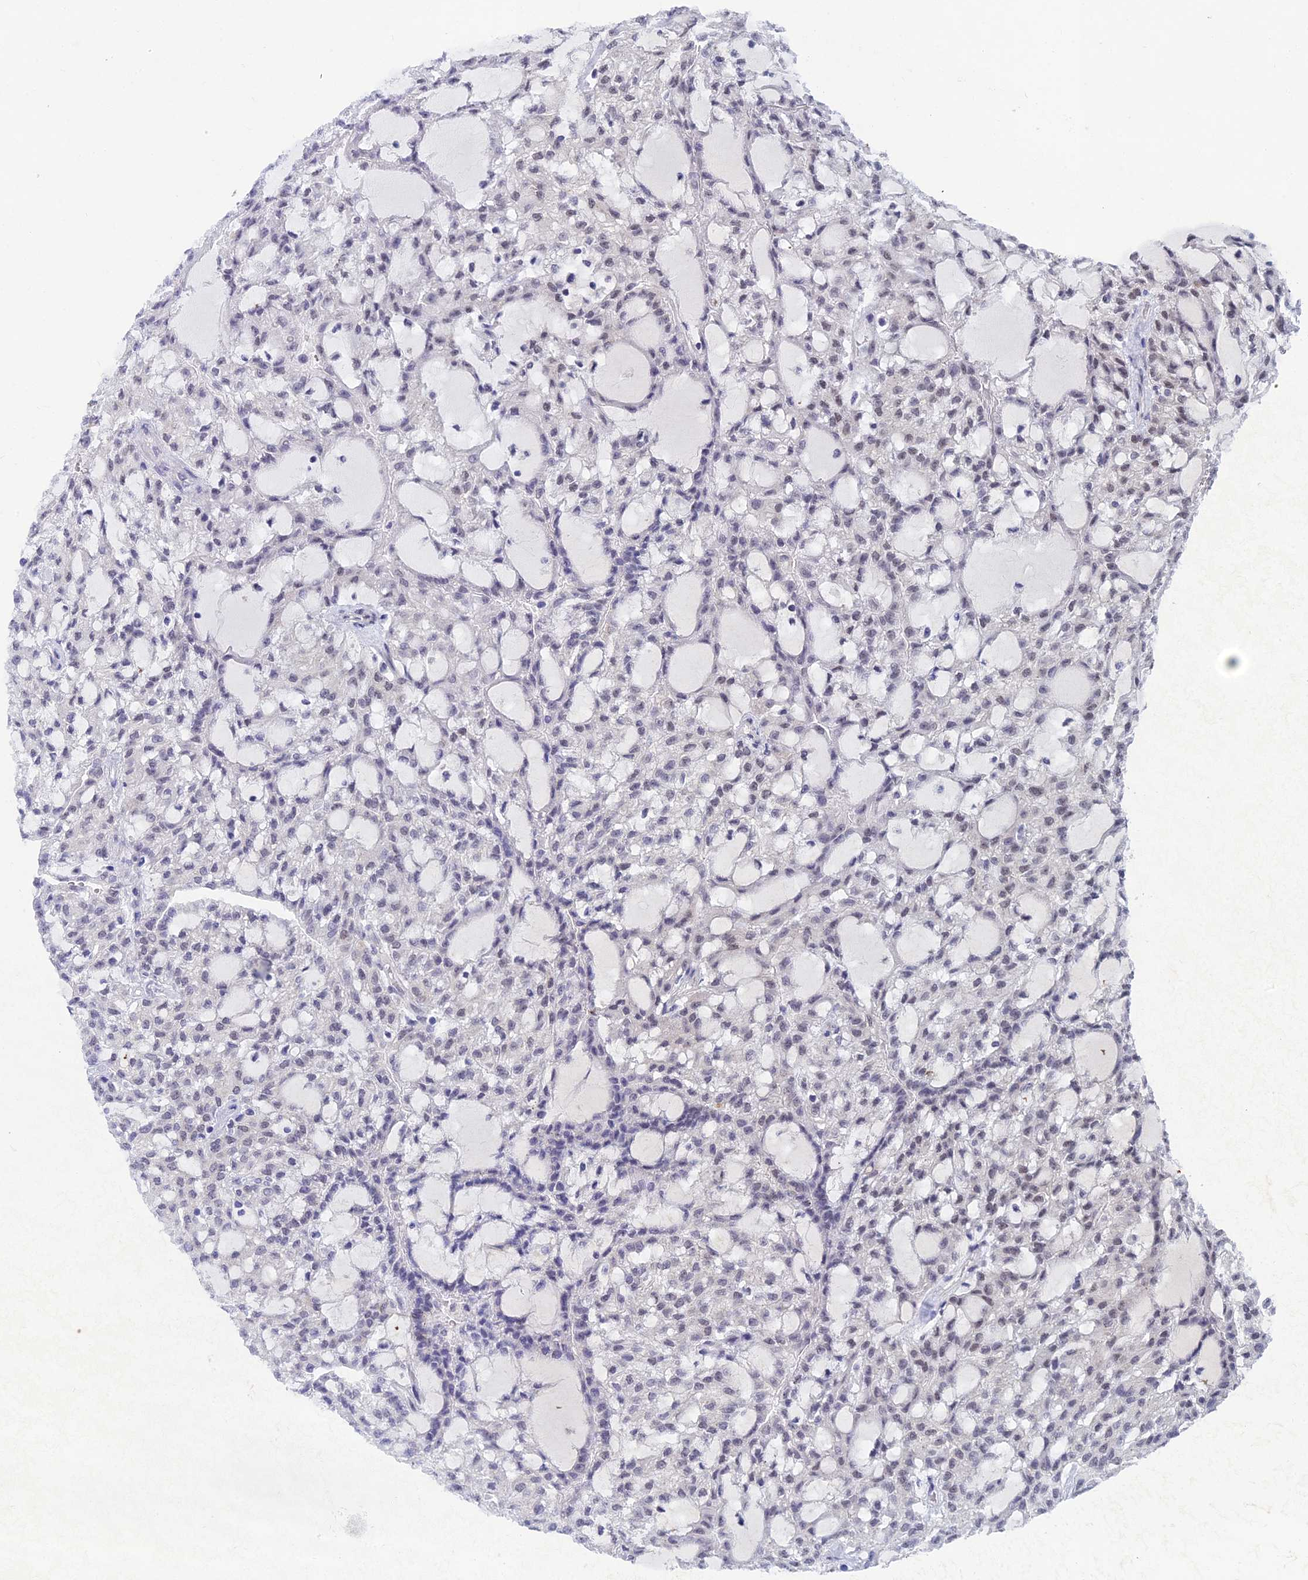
{"staining": {"intensity": "negative", "quantity": "none", "location": "none"}, "tissue": "renal cancer", "cell_type": "Tumor cells", "image_type": "cancer", "snomed": [{"axis": "morphology", "description": "Adenocarcinoma, NOS"}, {"axis": "topography", "description": "Kidney"}], "caption": "An image of renal cancer stained for a protein reveals no brown staining in tumor cells. (Brightfield microscopy of DAB (3,3'-diaminobenzidine) immunohistochemistry (IHC) at high magnification).", "gene": "NABP2", "patient": {"sex": "male", "age": 63}}